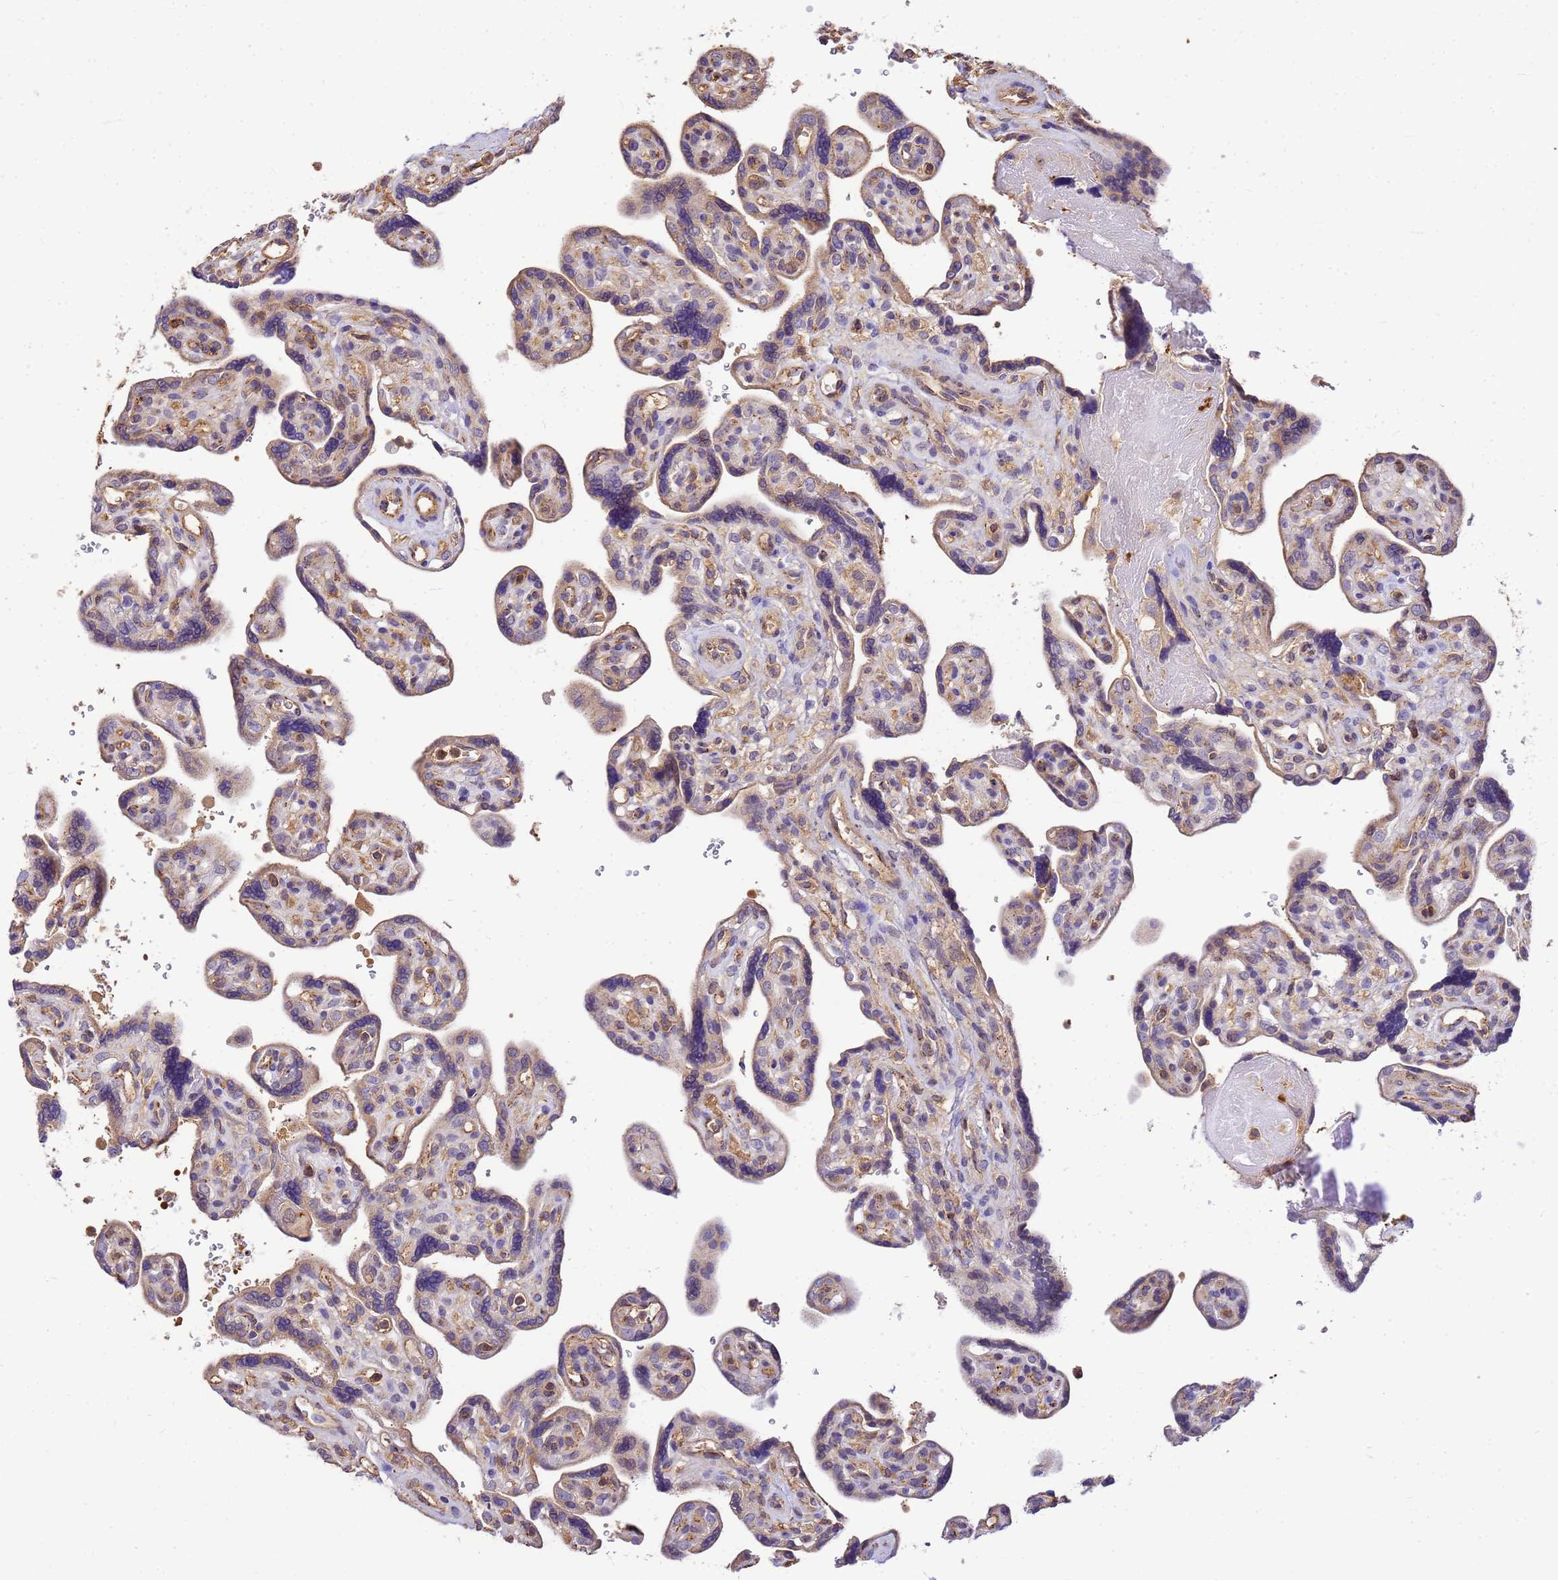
{"staining": {"intensity": "weak", "quantity": ">75%", "location": "cytoplasmic/membranous"}, "tissue": "placenta", "cell_type": "Trophoblastic cells", "image_type": "normal", "snomed": [{"axis": "morphology", "description": "Normal tissue, NOS"}, {"axis": "topography", "description": "Placenta"}], "caption": "Protein analysis of benign placenta demonstrates weak cytoplasmic/membranous staining in approximately >75% of trophoblastic cells.", "gene": "WDR64", "patient": {"sex": "female", "age": 39}}